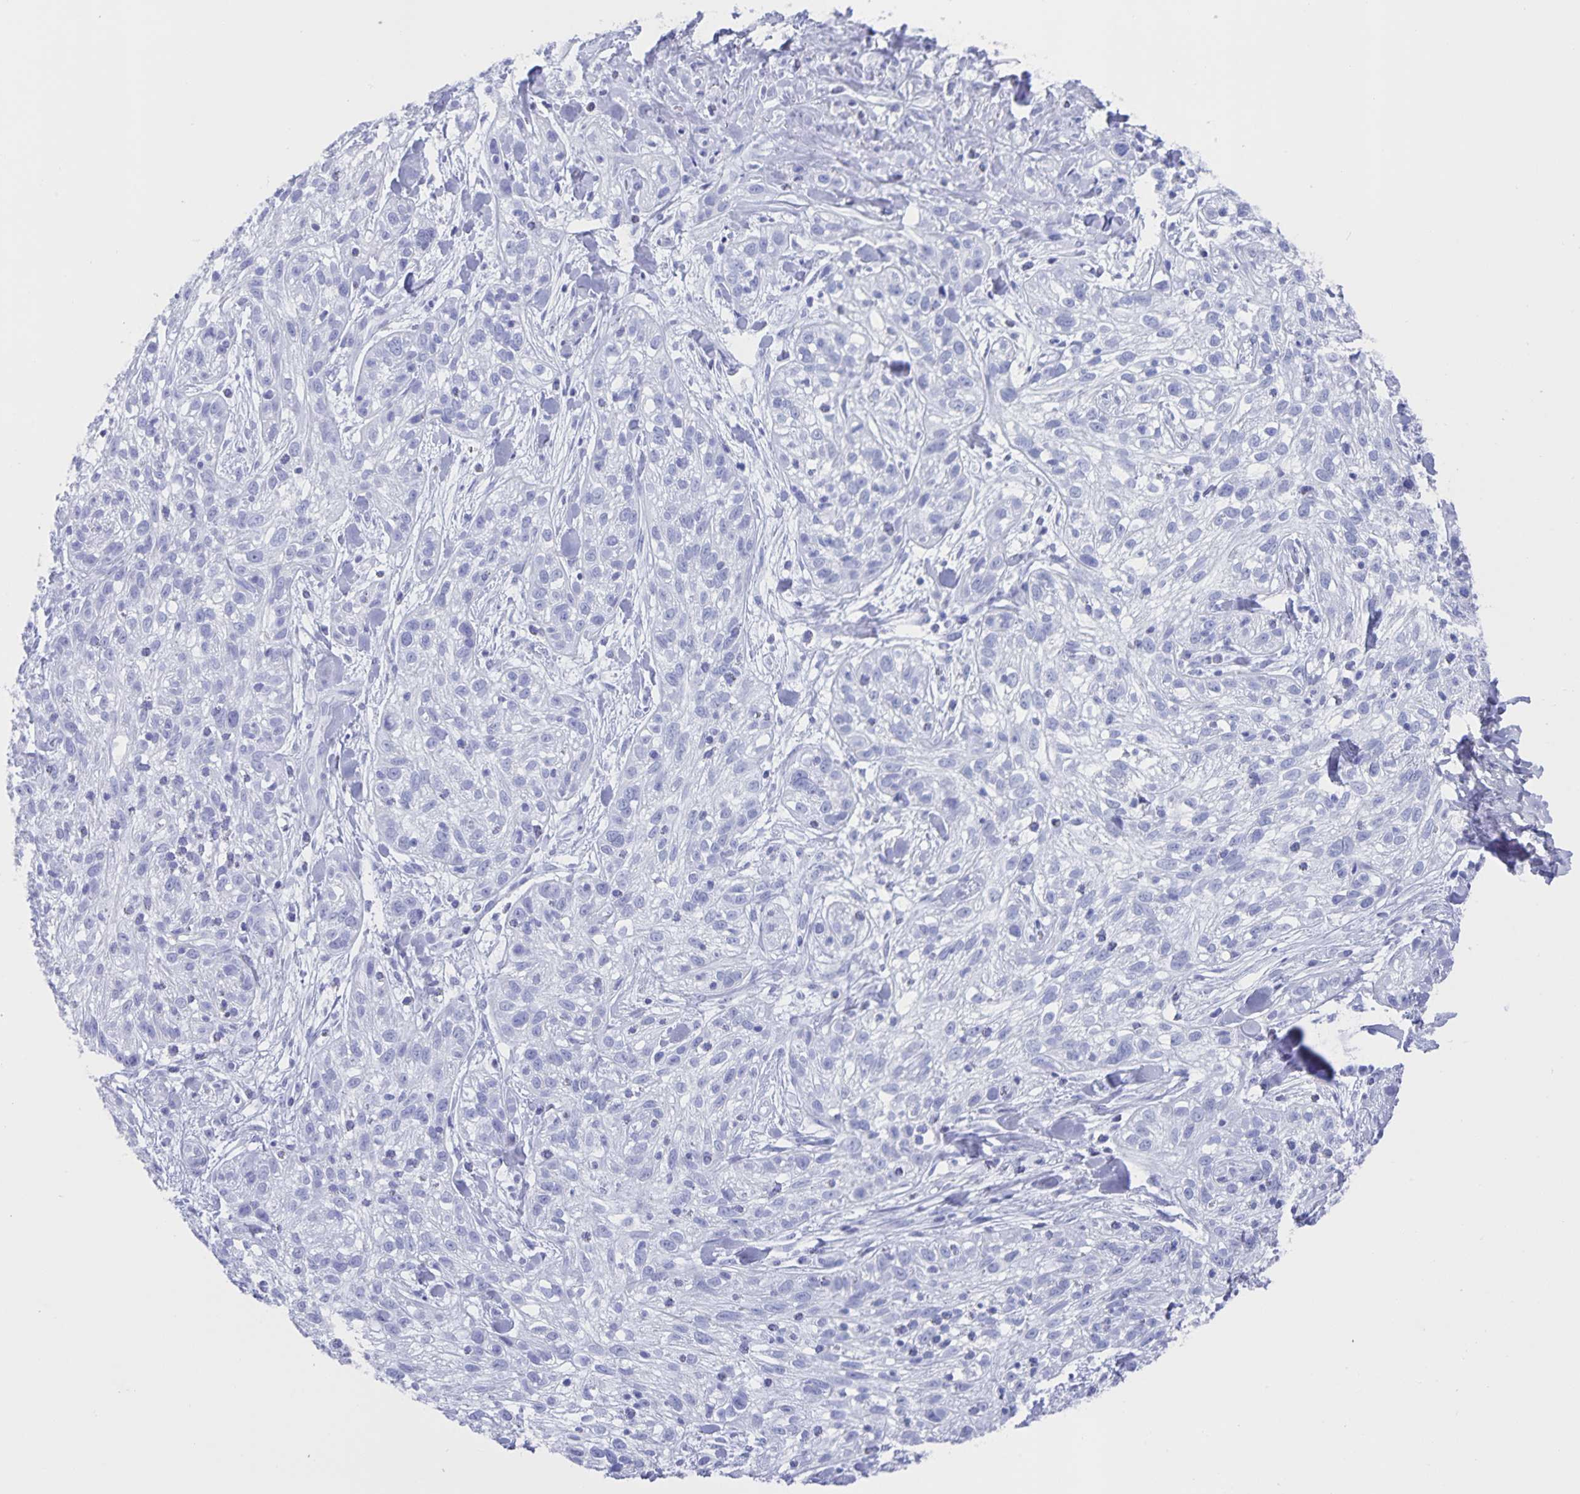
{"staining": {"intensity": "negative", "quantity": "none", "location": "none"}, "tissue": "skin cancer", "cell_type": "Tumor cells", "image_type": "cancer", "snomed": [{"axis": "morphology", "description": "Squamous cell carcinoma, NOS"}, {"axis": "topography", "description": "Skin"}], "caption": "Skin squamous cell carcinoma stained for a protein using IHC exhibits no positivity tumor cells.", "gene": "AQP4", "patient": {"sex": "male", "age": 82}}